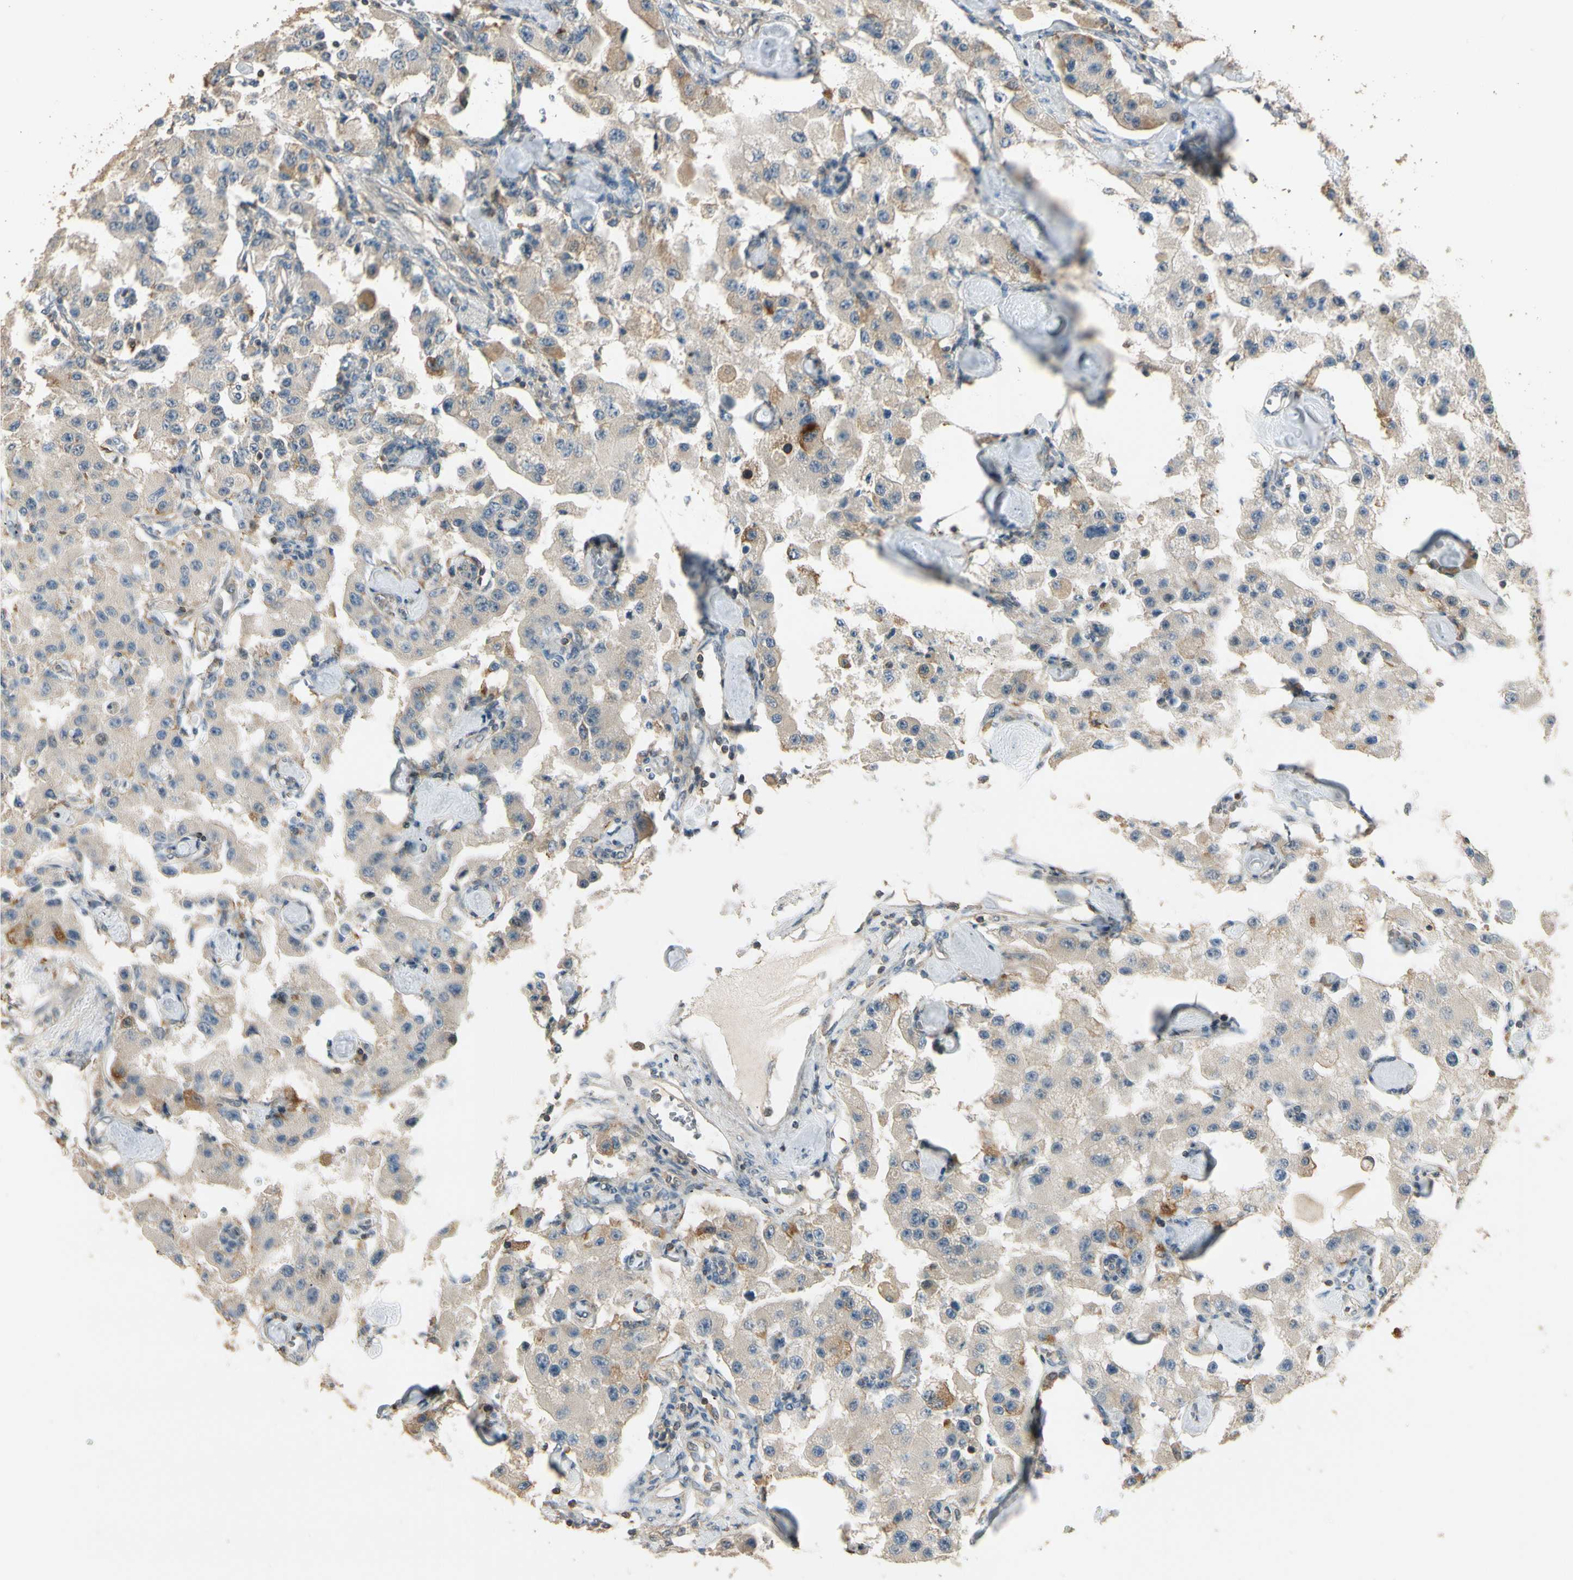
{"staining": {"intensity": "weak", "quantity": ">75%", "location": "cytoplasmic/membranous"}, "tissue": "carcinoid", "cell_type": "Tumor cells", "image_type": "cancer", "snomed": [{"axis": "morphology", "description": "Carcinoid, malignant, NOS"}, {"axis": "topography", "description": "Pancreas"}], "caption": "A brown stain labels weak cytoplasmic/membranous expression of a protein in carcinoid tumor cells.", "gene": "PLXNA1", "patient": {"sex": "male", "age": 41}}